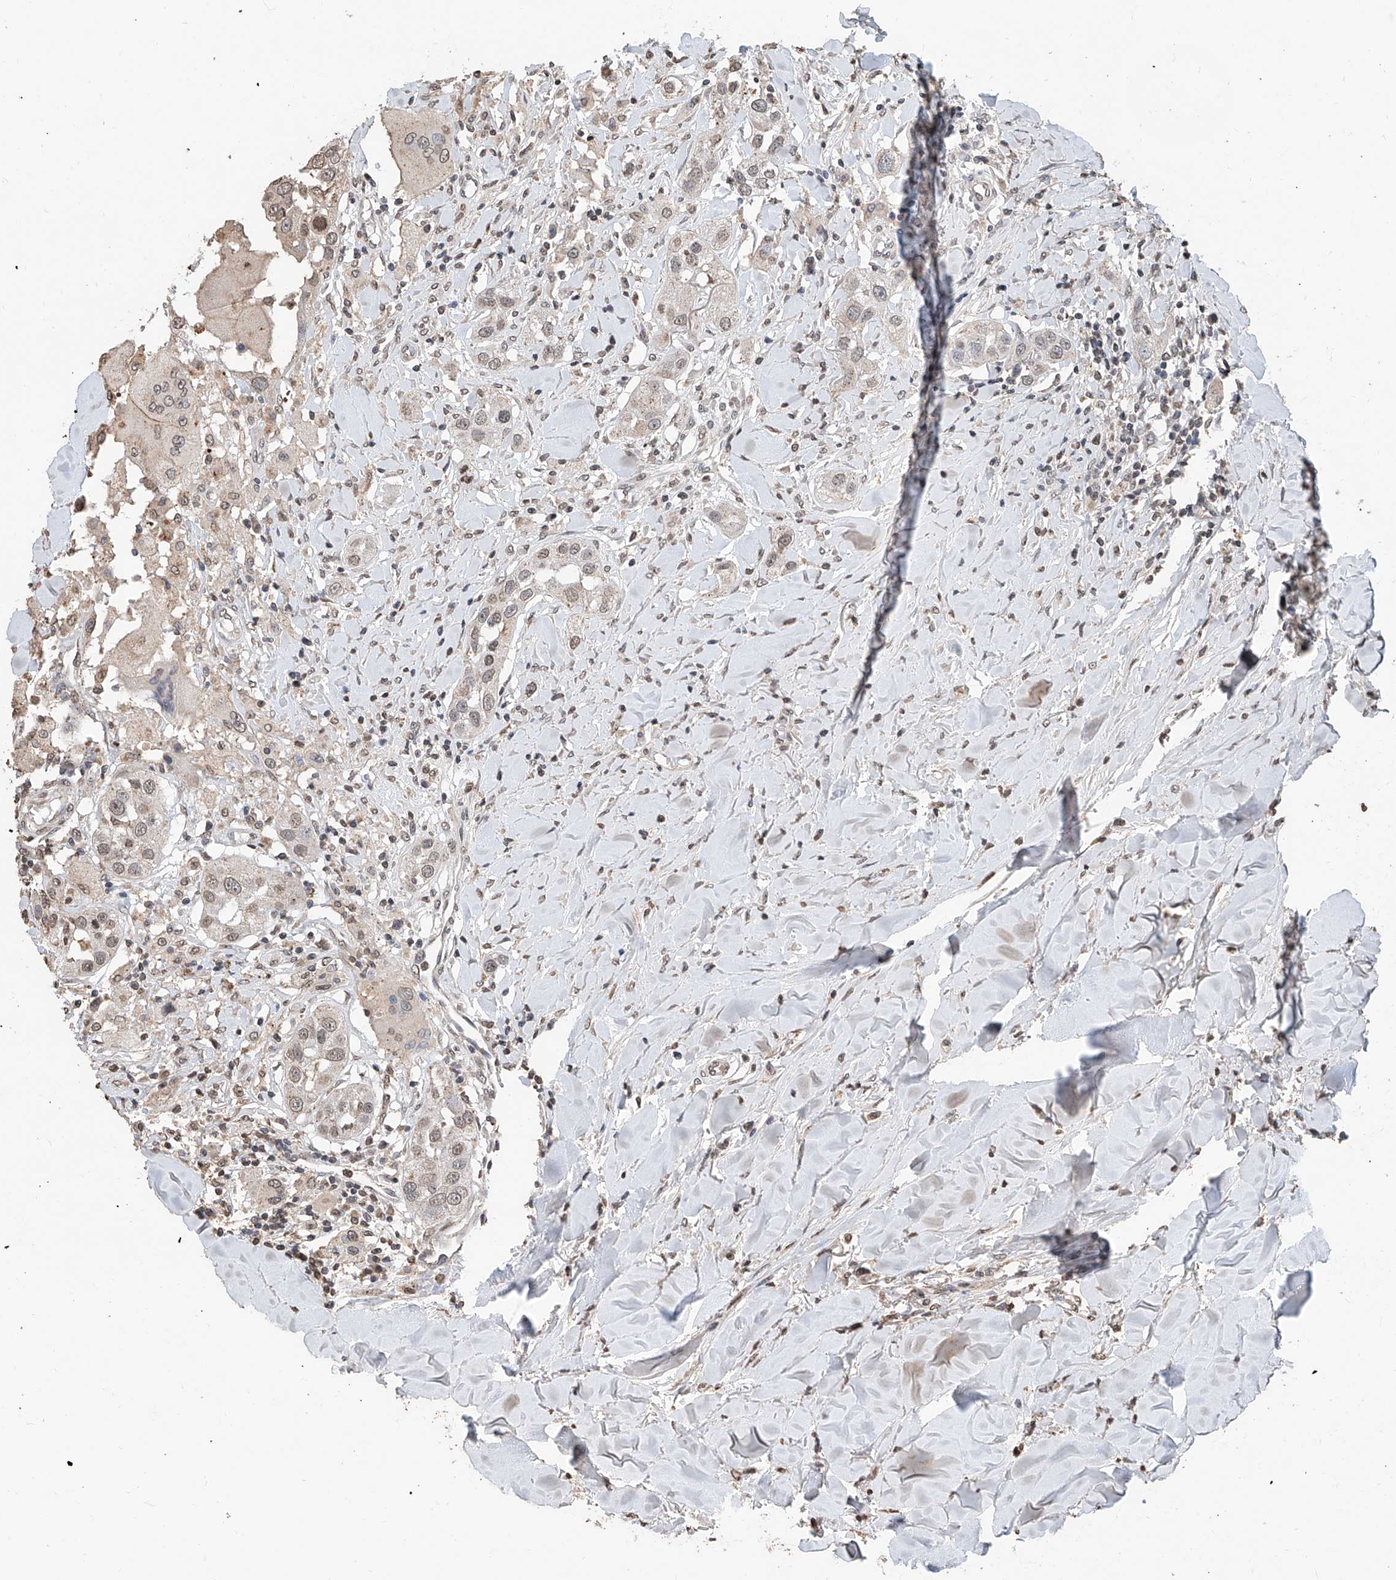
{"staining": {"intensity": "moderate", "quantity": ">75%", "location": "cytoplasmic/membranous,nuclear"}, "tissue": "head and neck cancer", "cell_type": "Tumor cells", "image_type": "cancer", "snomed": [{"axis": "morphology", "description": "Normal tissue, NOS"}, {"axis": "morphology", "description": "Squamous cell carcinoma, NOS"}, {"axis": "topography", "description": "Skeletal muscle"}, {"axis": "topography", "description": "Head-Neck"}], "caption": "Immunohistochemistry (IHC) (DAB) staining of head and neck cancer (squamous cell carcinoma) exhibits moderate cytoplasmic/membranous and nuclear protein positivity in about >75% of tumor cells.", "gene": "RP9", "patient": {"sex": "male", "age": 51}}